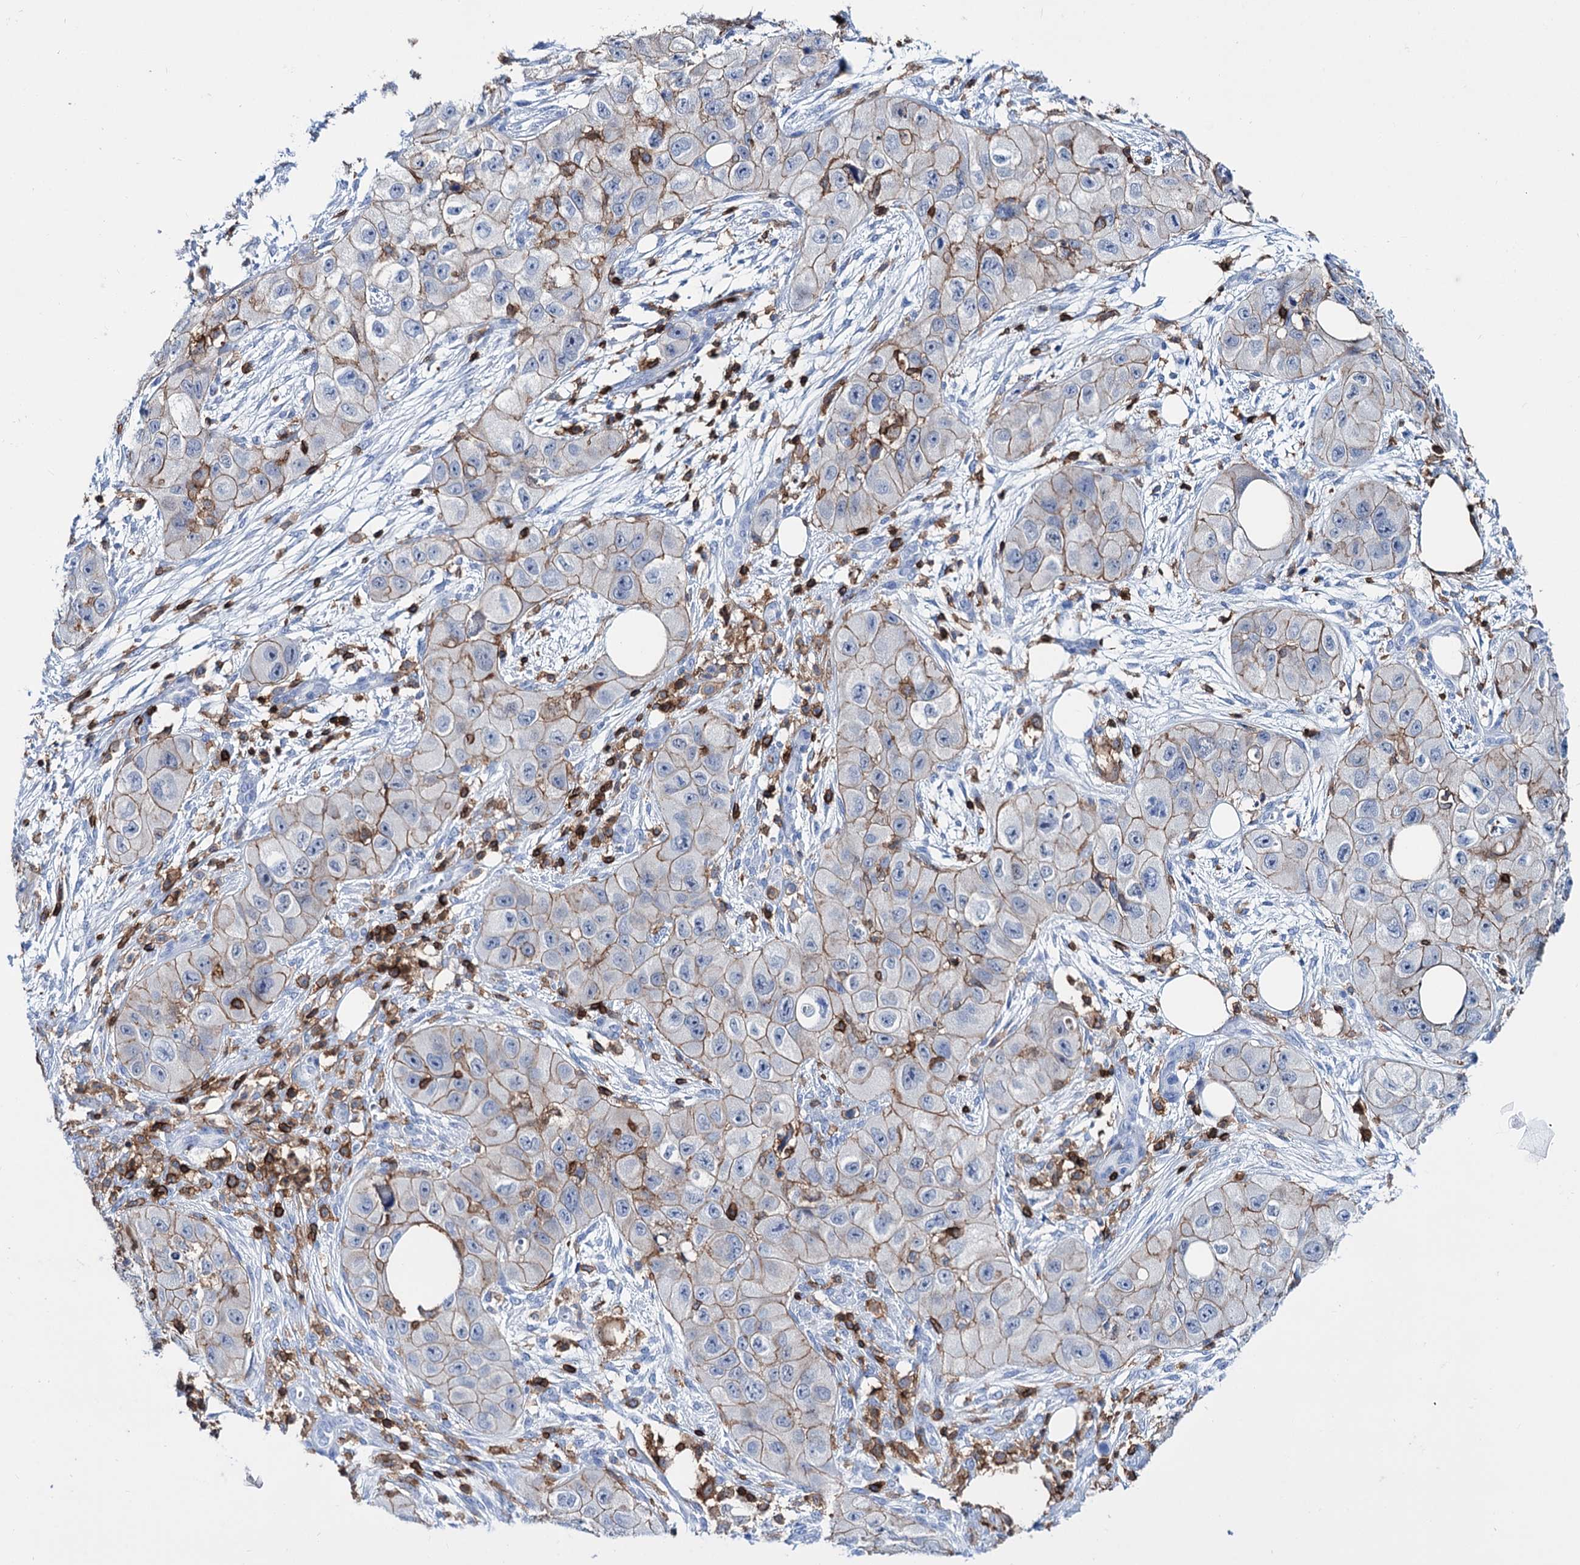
{"staining": {"intensity": "weak", "quantity": "25%-75%", "location": "cytoplasmic/membranous"}, "tissue": "skin cancer", "cell_type": "Tumor cells", "image_type": "cancer", "snomed": [{"axis": "morphology", "description": "Squamous cell carcinoma, NOS"}, {"axis": "topography", "description": "Skin"}, {"axis": "topography", "description": "Subcutis"}], "caption": "This image shows skin cancer (squamous cell carcinoma) stained with IHC to label a protein in brown. The cytoplasmic/membranous of tumor cells show weak positivity for the protein. Nuclei are counter-stained blue.", "gene": "DEF6", "patient": {"sex": "male", "age": 73}}